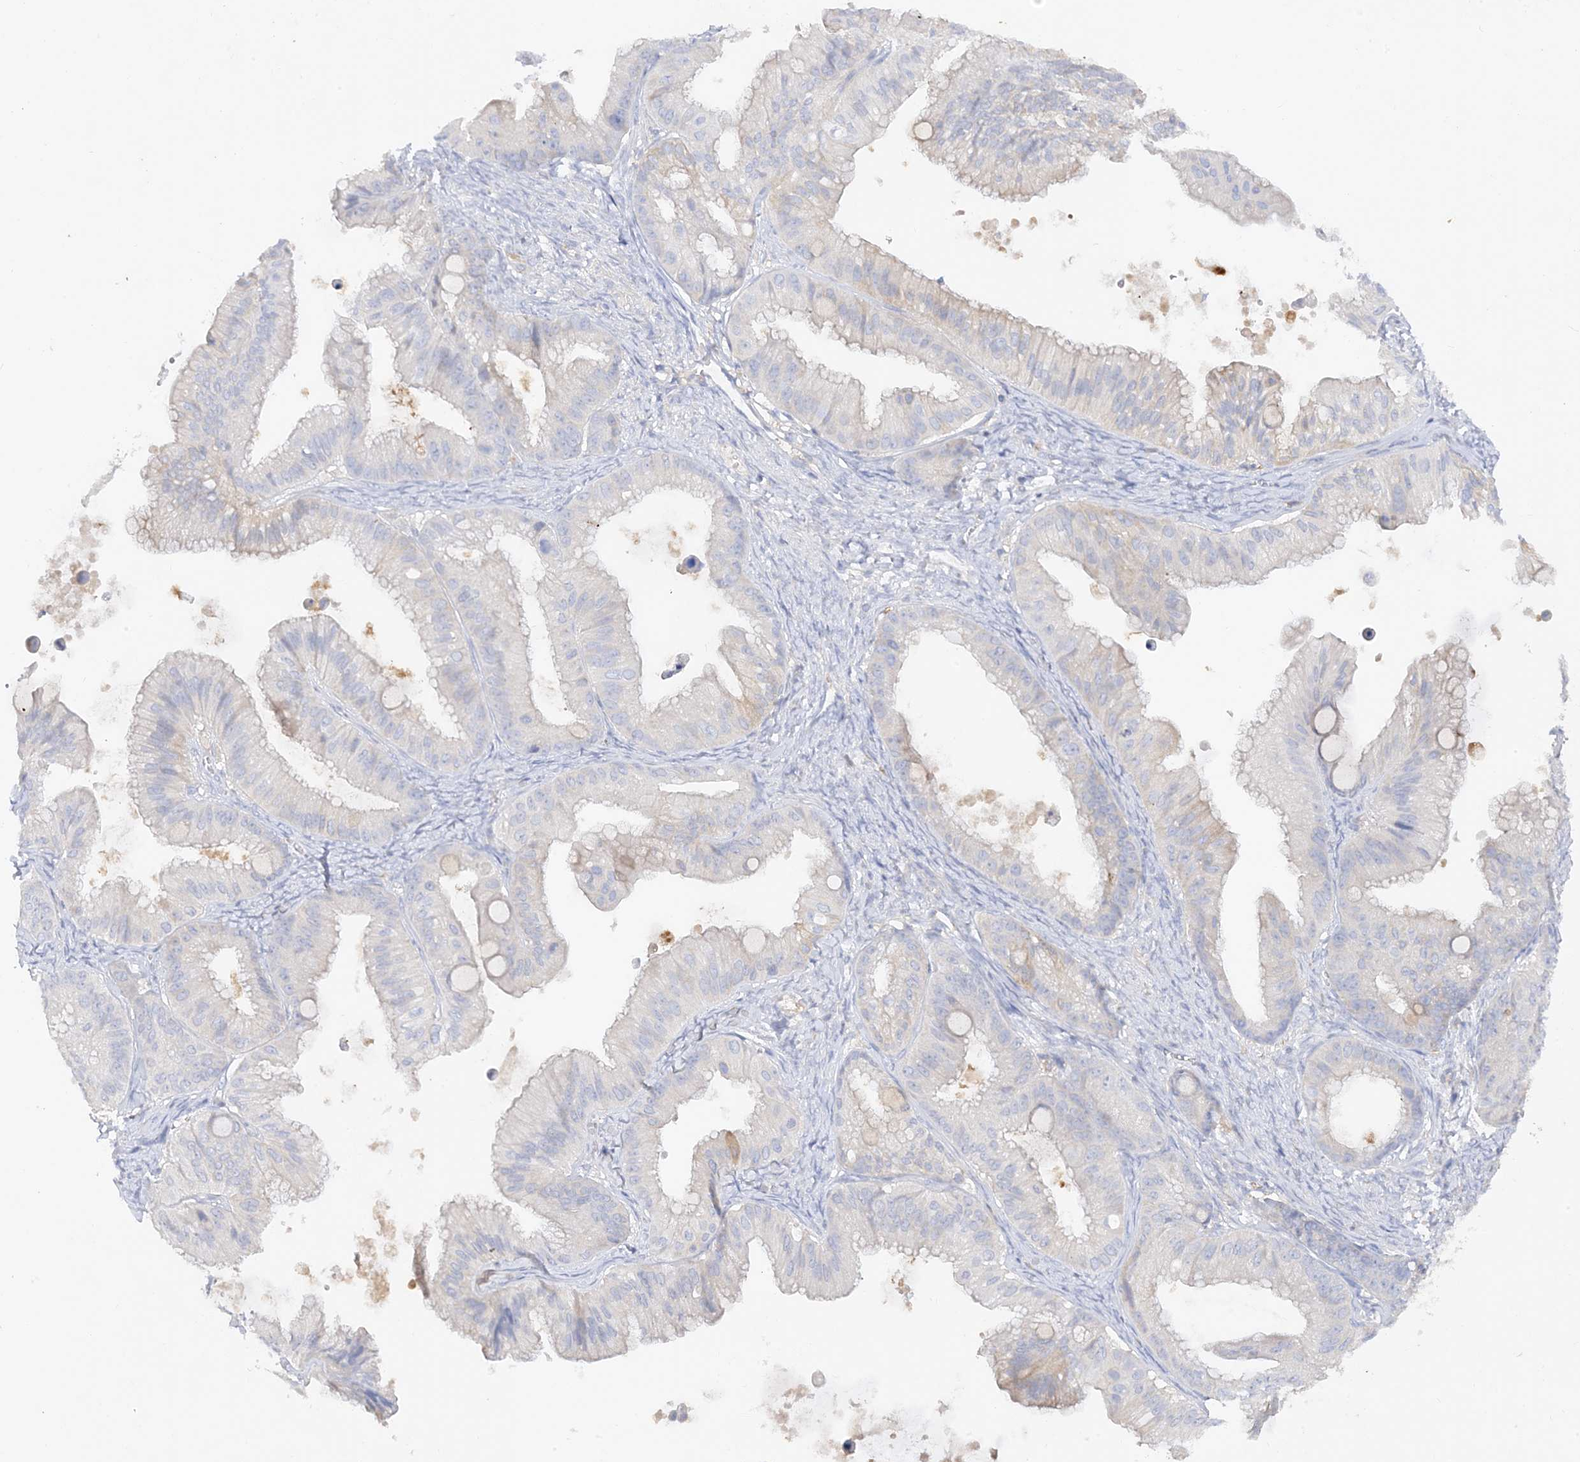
{"staining": {"intensity": "weak", "quantity": "<25%", "location": "cytoplasmic/membranous"}, "tissue": "ovarian cancer", "cell_type": "Tumor cells", "image_type": "cancer", "snomed": [{"axis": "morphology", "description": "Cystadenocarcinoma, mucinous, NOS"}, {"axis": "topography", "description": "Ovary"}], "caption": "Mucinous cystadenocarcinoma (ovarian) was stained to show a protein in brown. There is no significant staining in tumor cells.", "gene": "ARV1", "patient": {"sex": "female", "age": 71}}